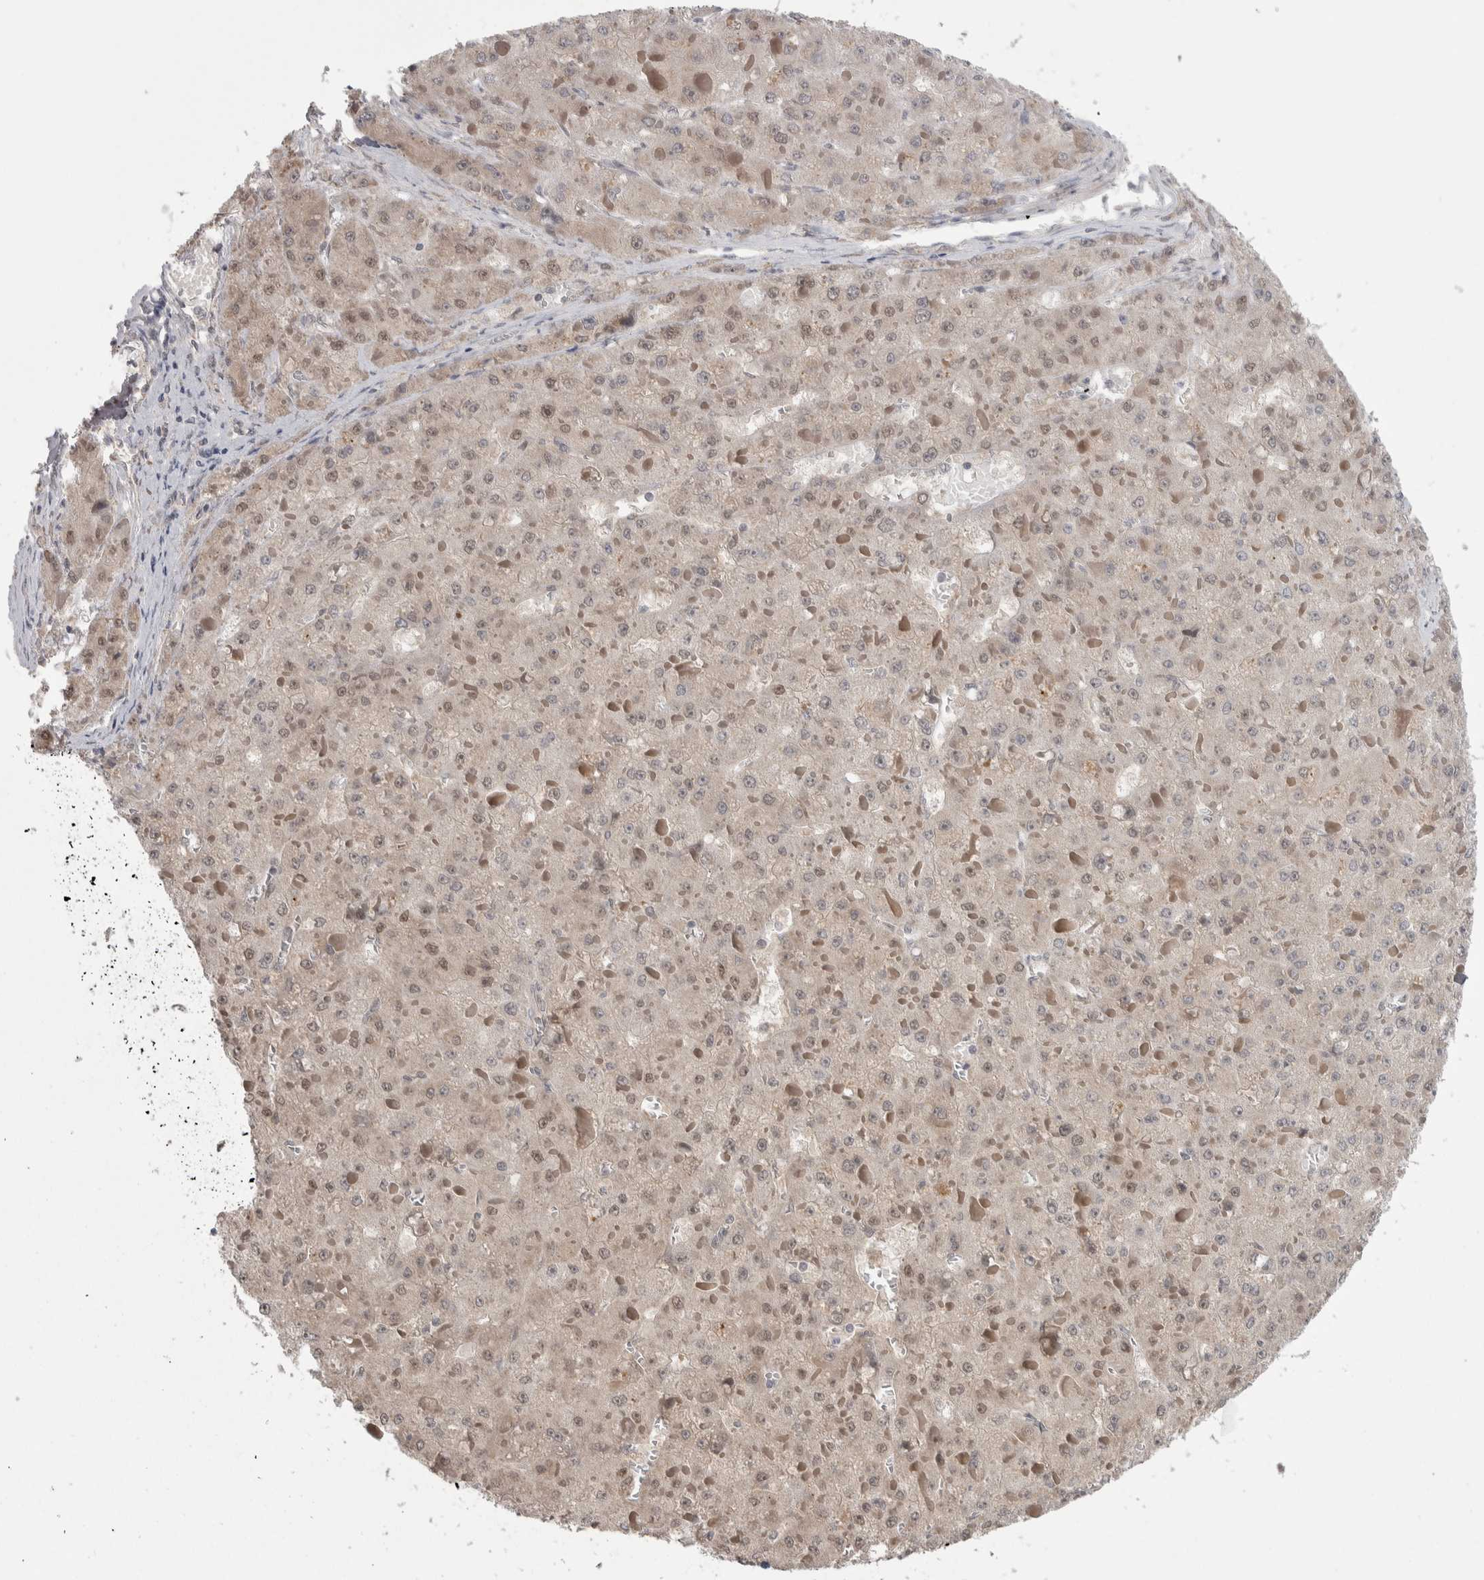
{"staining": {"intensity": "weak", "quantity": "25%-75%", "location": "nuclear"}, "tissue": "liver cancer", "cell_type": "Tumor cells", "image_type": "cancer", "snomed": [{"axis": "morphology", "description": "Carcinoma, Hepatocellular, NOS"}, {"axis": "topography", "description": "Liver"}], "caption": "The micrograph exhibits immunohistochemical staining of hepatocellular carcinoma (liver). There is weak nuclear positivity is present in approximately 25%-75% of tumor cells.", "gene": "CUL2", "patient": {"sex": "female", "age": 73}}